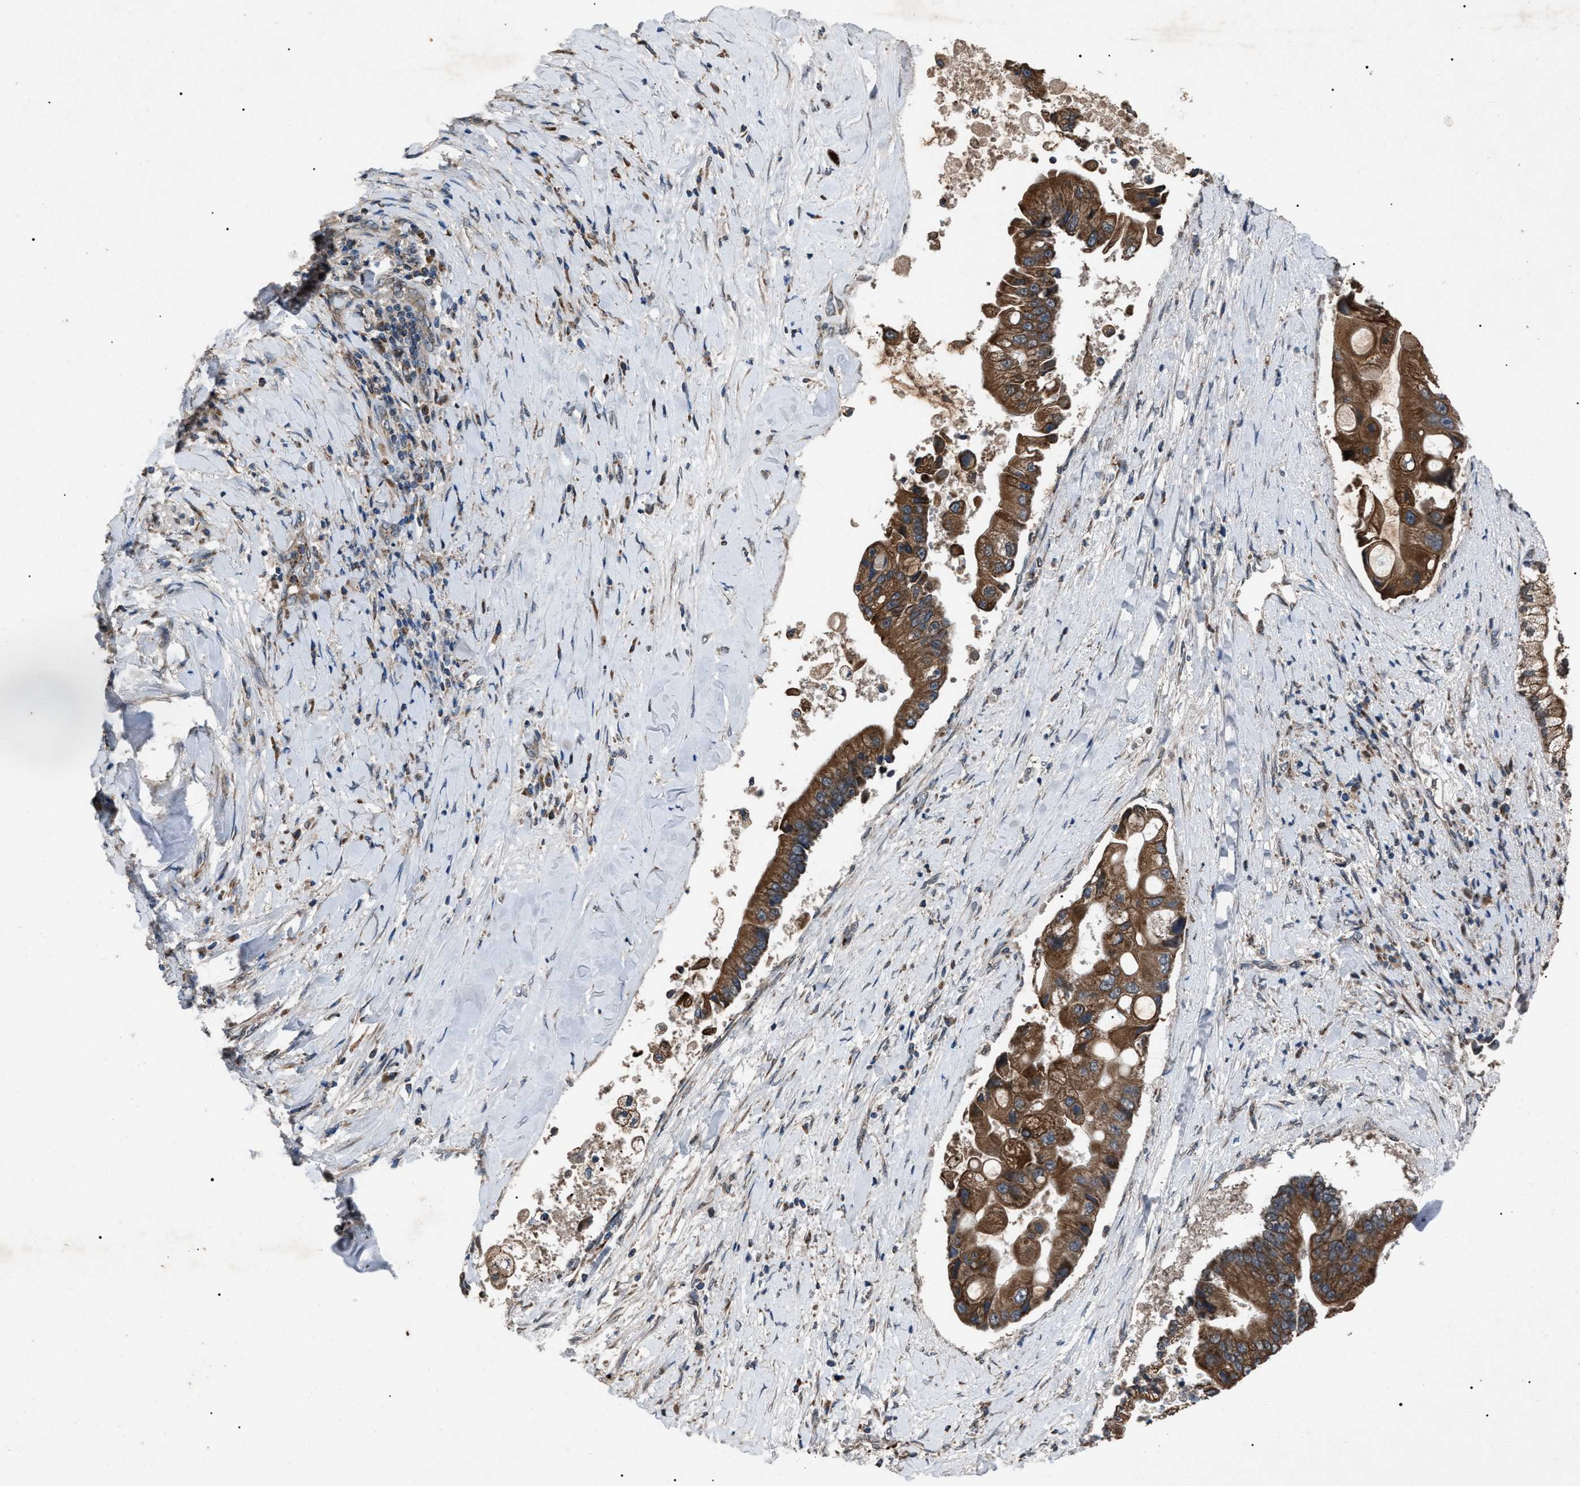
{"staining": {"intensity": "strong", "quantity": ">75%", "location": "cytoplasmic/membranous"}, "tissue": "liver cancer", "cell_type": "Tumor cells", "image_type": "cancer", "snomed": [{"axis": "morphology", "description": "Cholangiocarcinoma"}, {"axis": "topography", "description": "Liver"}], "caption": "A brown stain shows strong cytoplasmic/membranous staining of a protein in liver cancer (cholangiocarcinoma) tumor cells. The protein of interest is stained brown, and the nuclei are stained in blue (DAB IHC with brightfield microscopy, high magnification).", "gene": "ZFAND2A", "patient": {"sex": "male", "age": 50}}